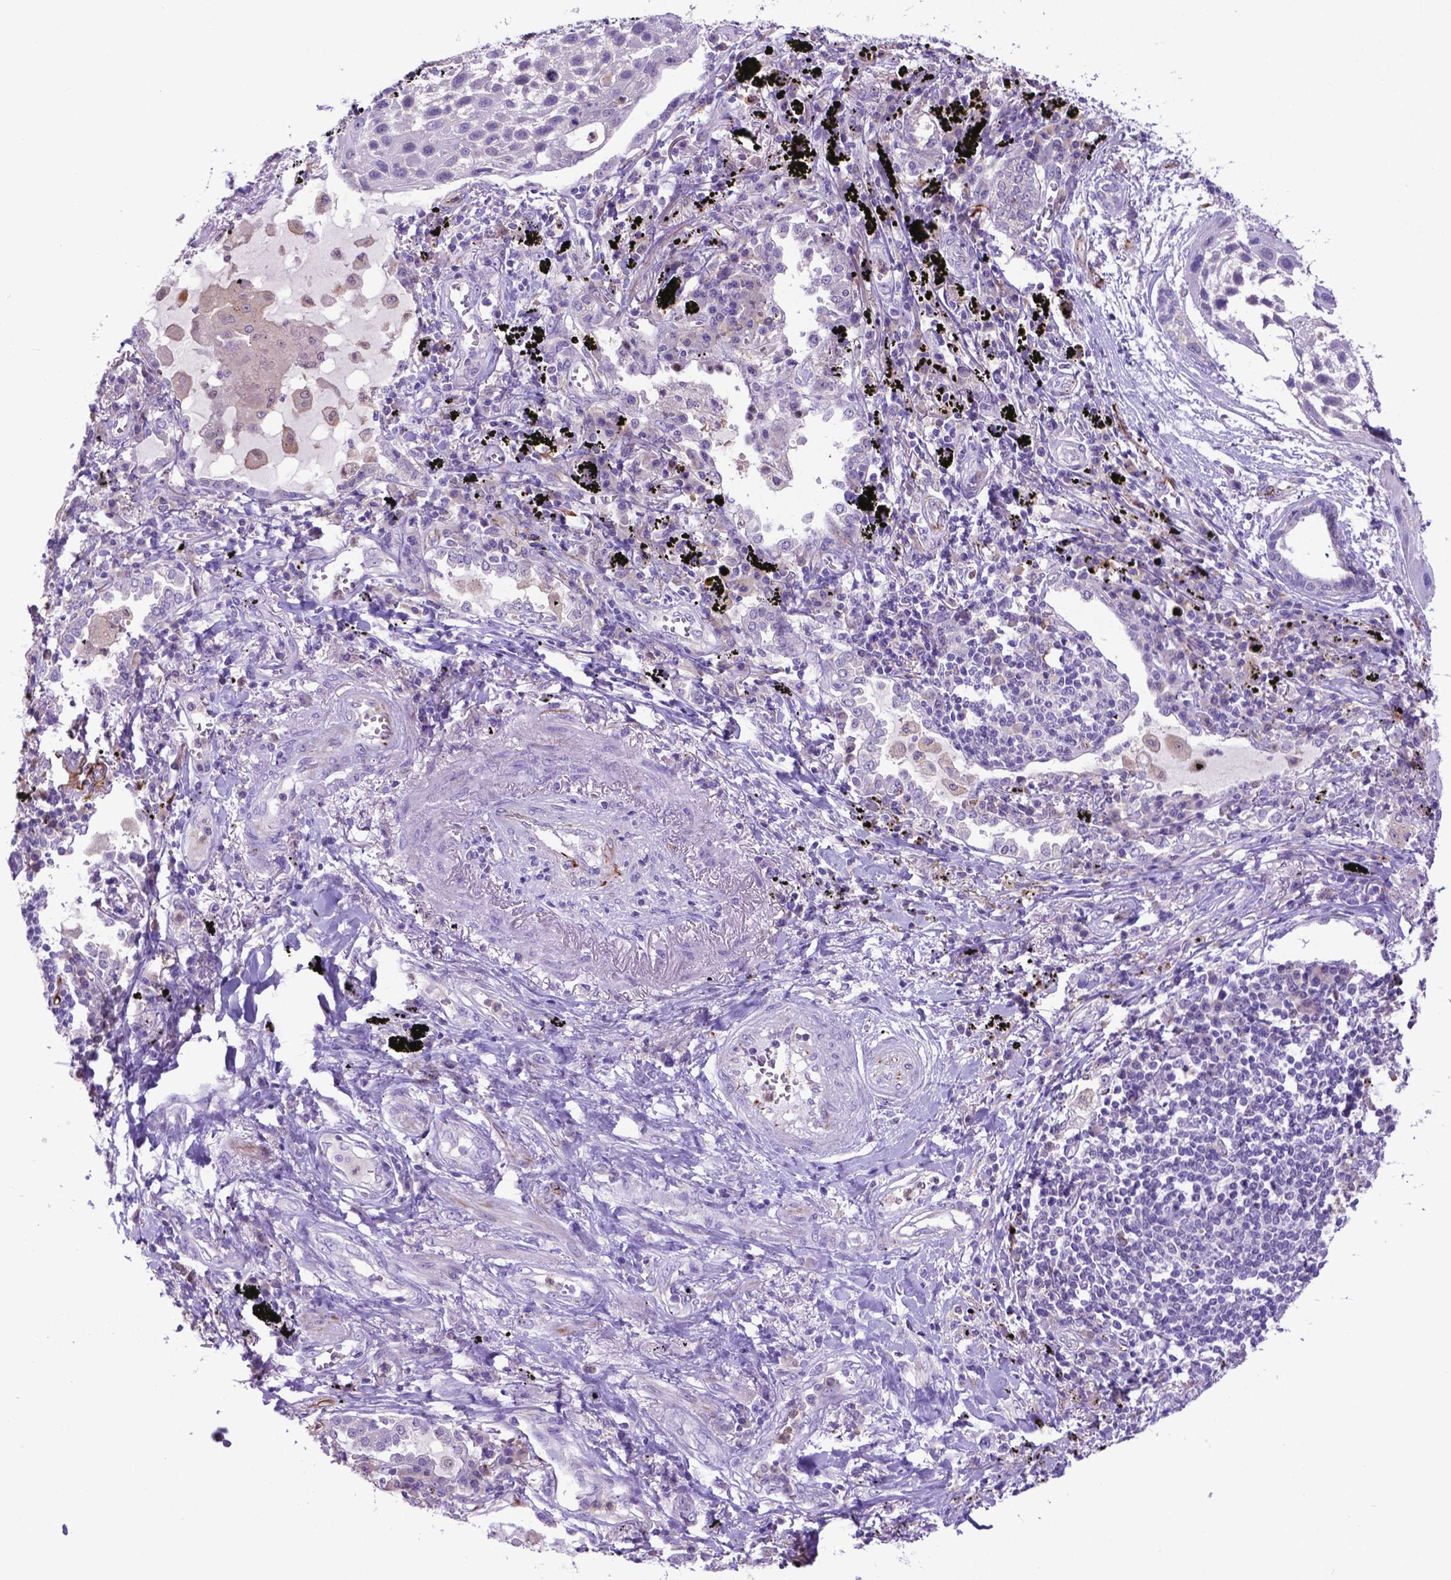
{"staining": {"intensity": "negative", "quantity": "none", "location": "none"}, "tissue": "lung cancer", "cell_type": "Tumor cells", "image_type": "cancer", "snomed": [{"axis": "morphology", "description": "Squamous cell carcinoma, NOS"}, {"axis": "topography", "description": "Lung"}], "caption": "A high-resolution micrograph shows IHC staining of lung squamous cell carcinoma, which demonstrates no significant expression in tumor cells.", "gene": "LZTR1", "patient": {"sex": "male", "age": 78}}